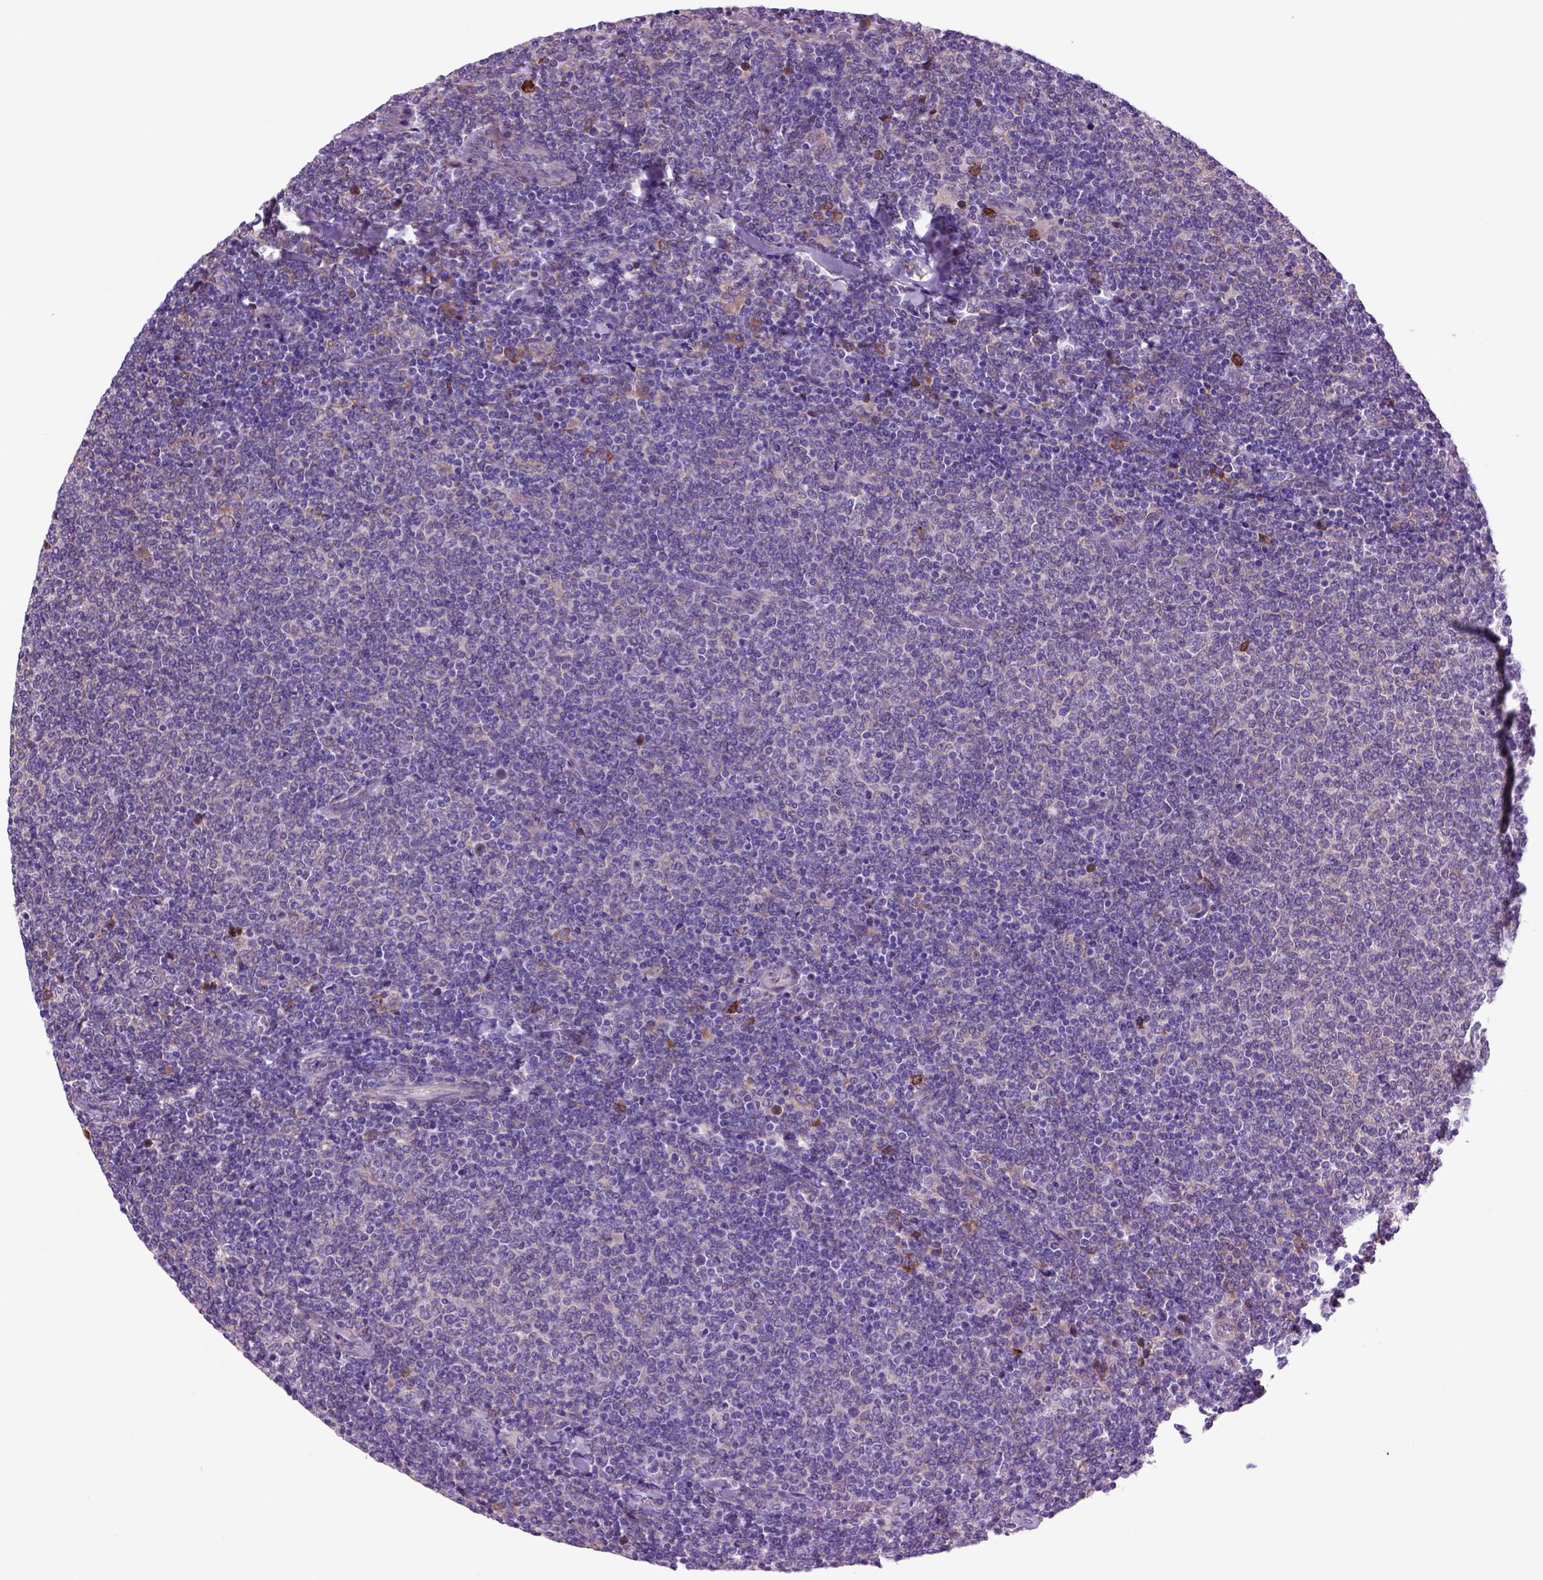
{"staining": {"intensity": "negative", "quantity": "none", "location": "none"}, "tissue": "lymphoma", "cell_type": "Tumor cells", "image_type": "cancer", "snomed": [{"axis": "morphology", "description": "Malignant lymphoma, non-Hodgkin's type, Low grade"}, {"axis": "topography", "description": "Lymph node"}], "caption": "This is a micrograph of immunohistochemistry staining of low-grade malignant lymphoma, non-Hodgkin's type, which shows no staining in tumor cells. The staining is performed using DAB brown chromogen with nuclei counter-stained in using hematoxylin.", "gene": "PIAS3", "patient": {"sex": "male", "age": 52}}